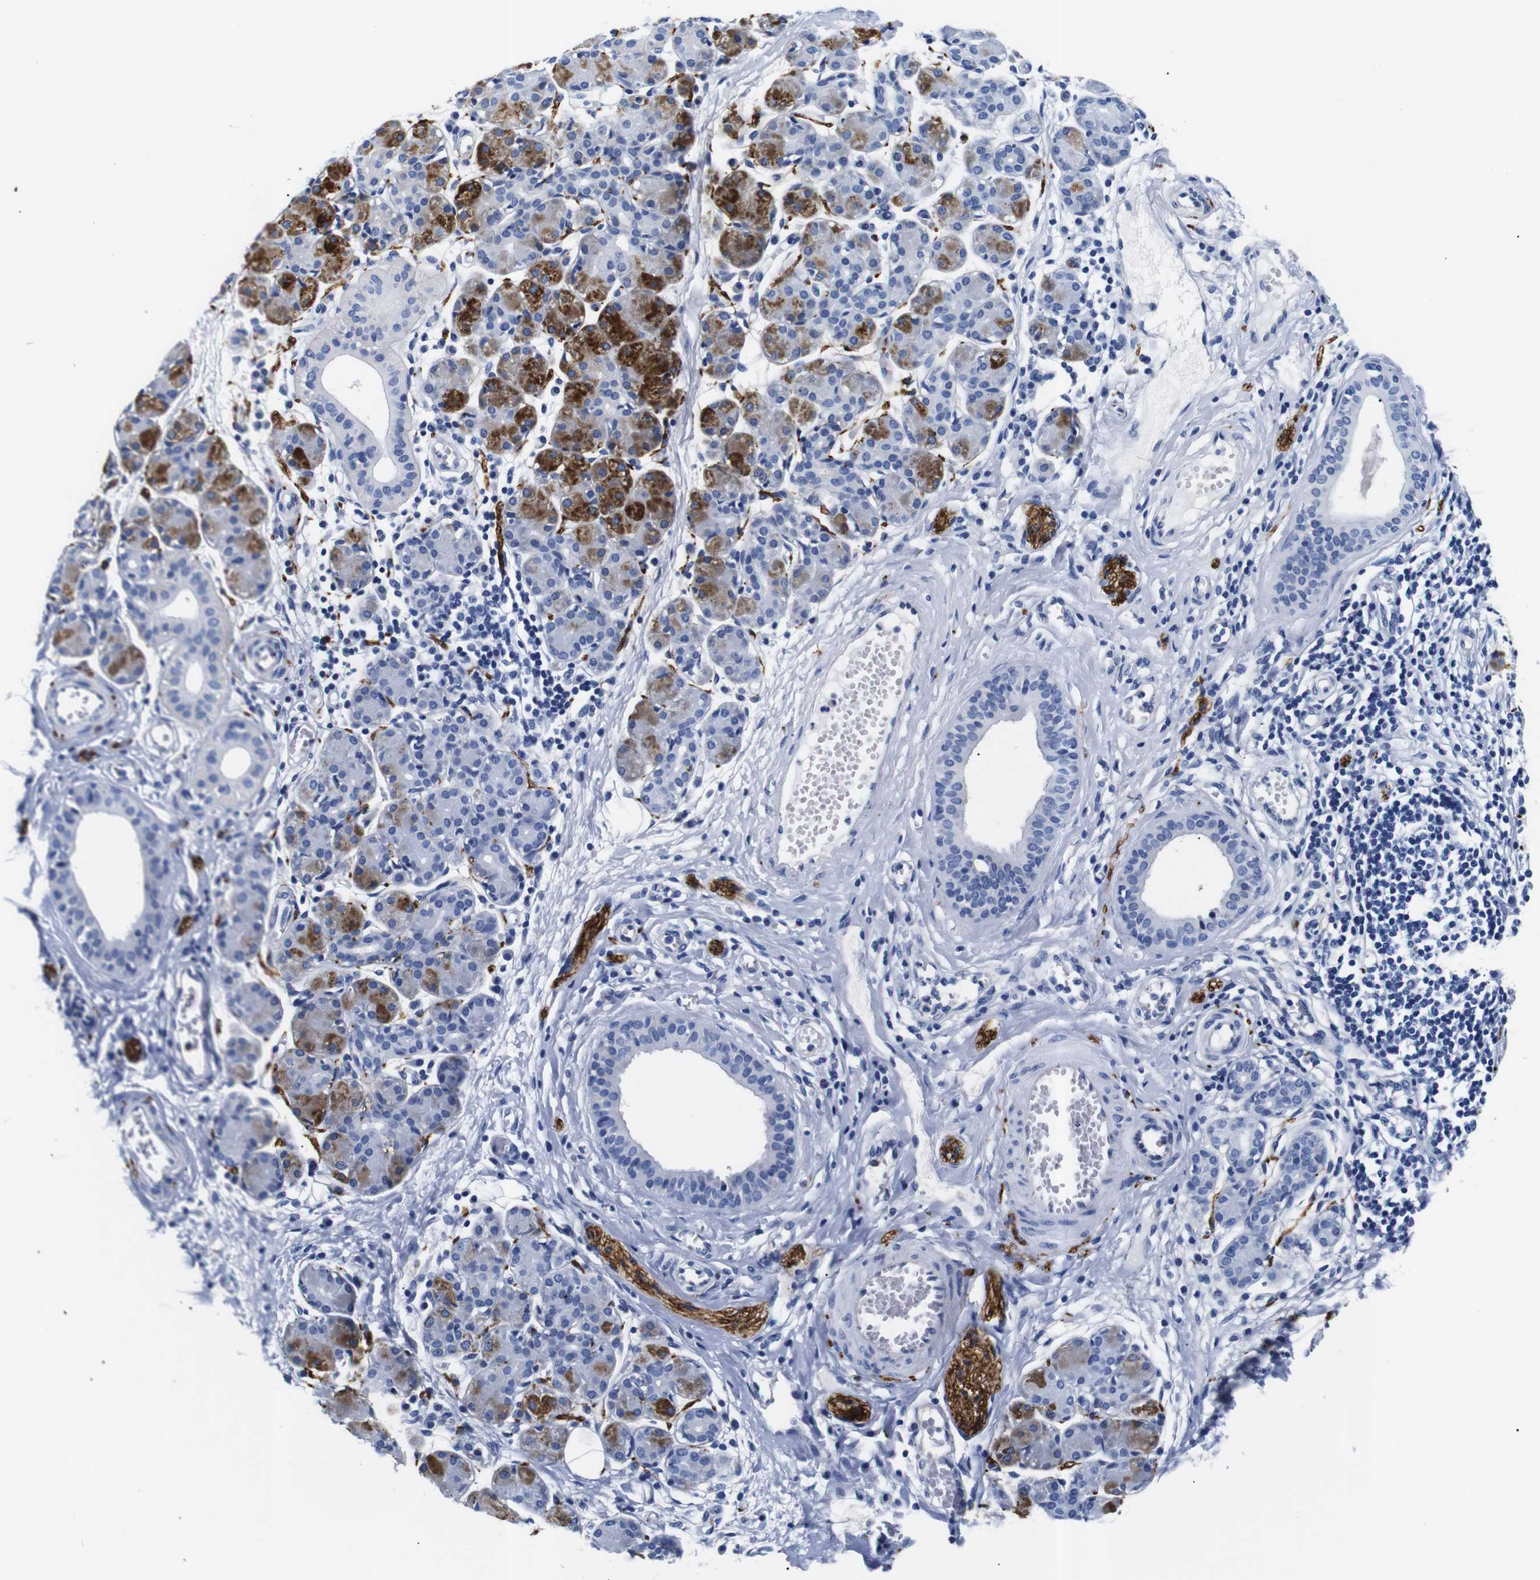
{"staining": {"intensity": "strong", "quantity": "<25%", "location": "cytoplasmic/membranous"}, "tissue": "salivary gland", "cell_type": "Glandular cells", "image_type": "normal", "snomed": [{"axis": "morphology", "description": "Normal tissue, NOS"}, {"axis": "morphology", "description": "Inflammation, NOS"}, {"axis": "topography", "description": "Lymph node"}, {"axis": "topography", "description": "Salivary gland"}], "caption": "Protein expression by IHC reveals strong cytoplasmic/membranous staining in about <25% of glandular cells in benign salivary gland. The protein is shown in brown color, while the nuclei are stained blue.", "gene": "GAP43", "patient": {"sex": "male", "age": 3}}